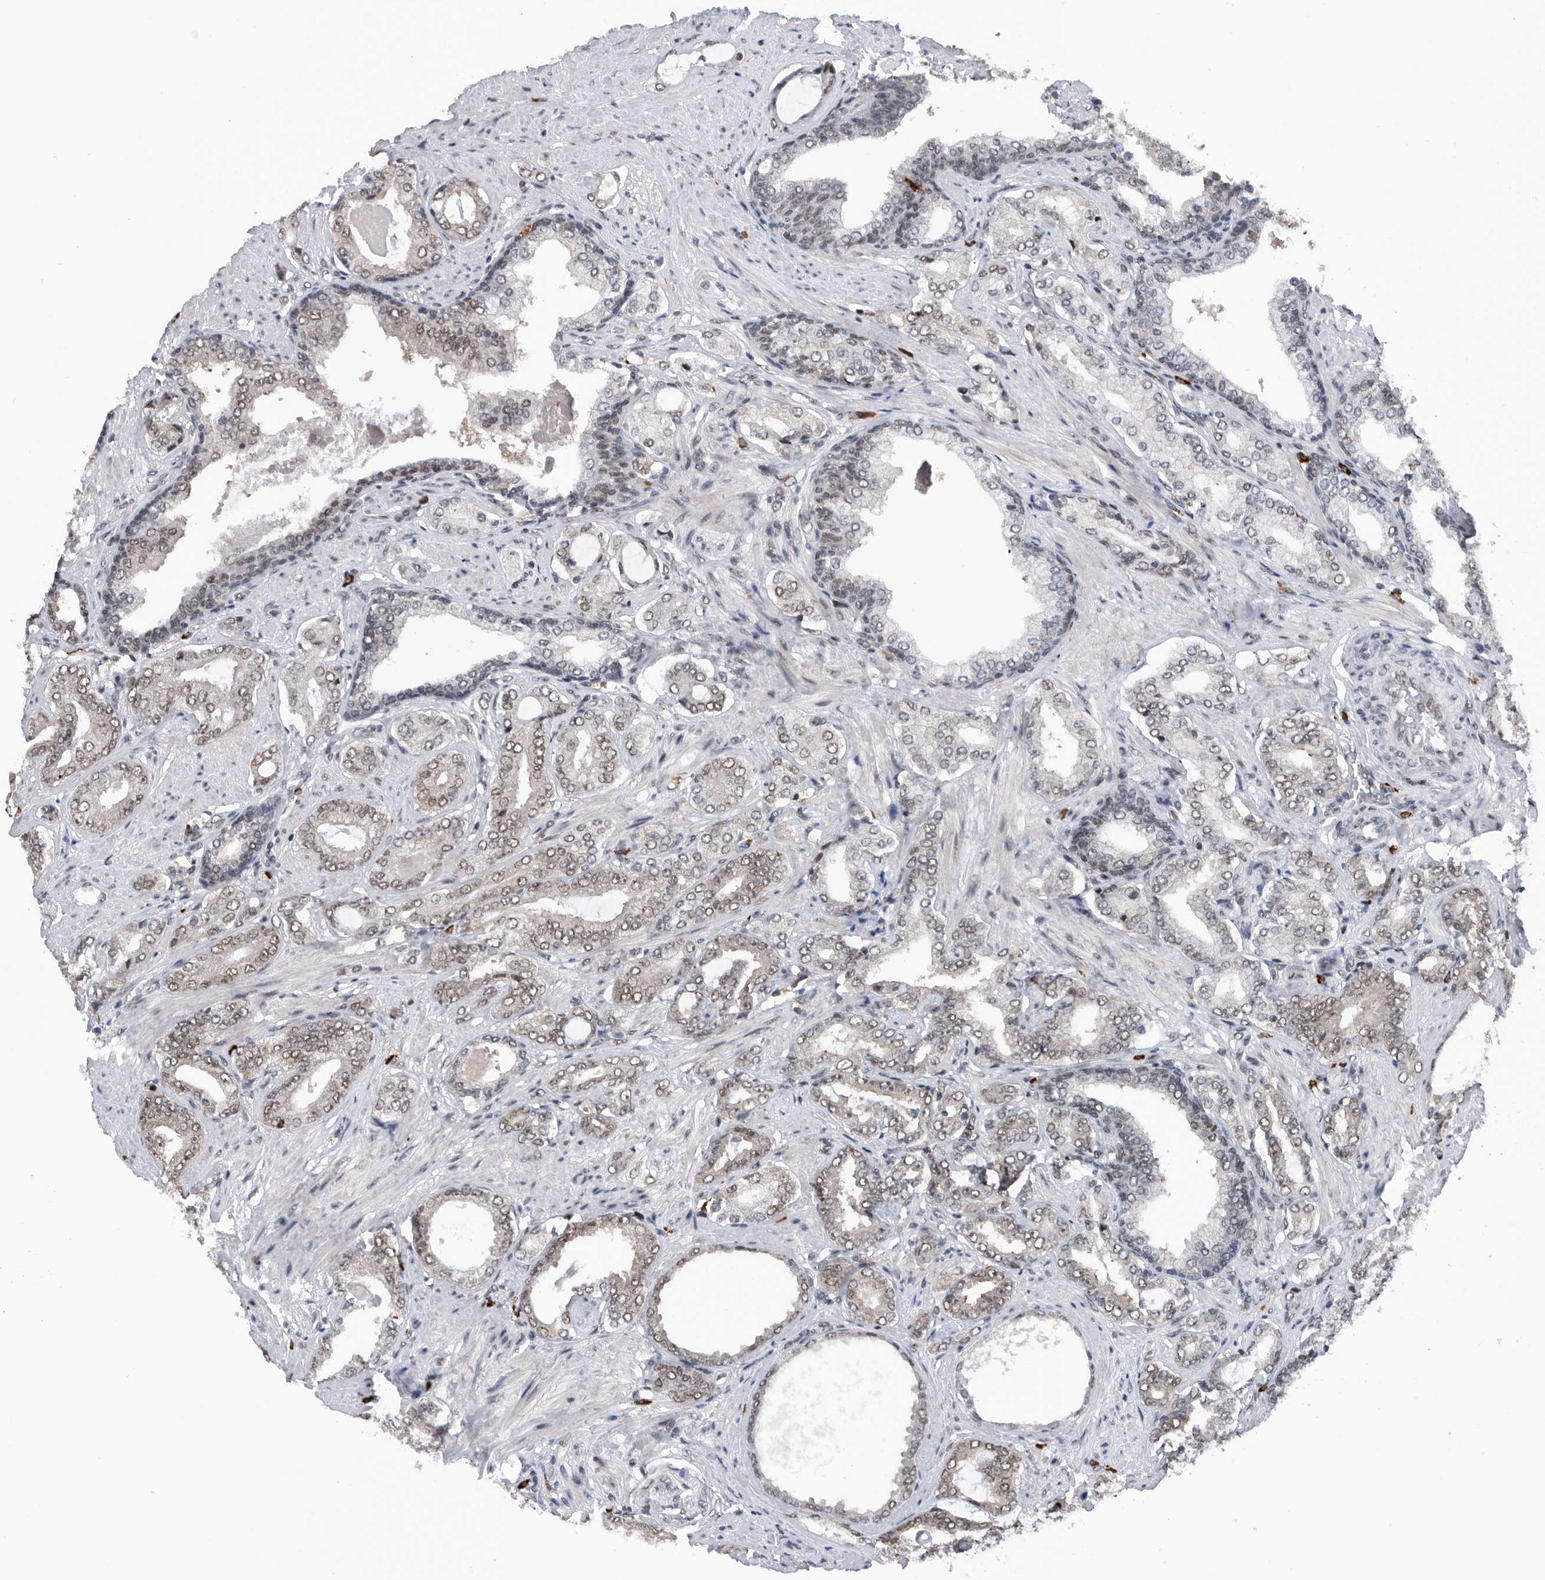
{"staining": {"intensity": "weak", "quantity": "25%-75%", "location": "nuclear"}, "tissue": "prostate cancer", "cell_type": "Tumor cells", "image_type": "cancer", "snomed": [{"axis": "morphology", "description": "Adenocarcinoma, Low grade"}, {"axis": "topography", "description": "Prostate"}], "caption": "Tumor cells exhibit weak nuclear positivity in about 25%-75% of cells in prostate cancer.", "gene": "ZNF260", "patient": {"sex": "male", "age": 71}}